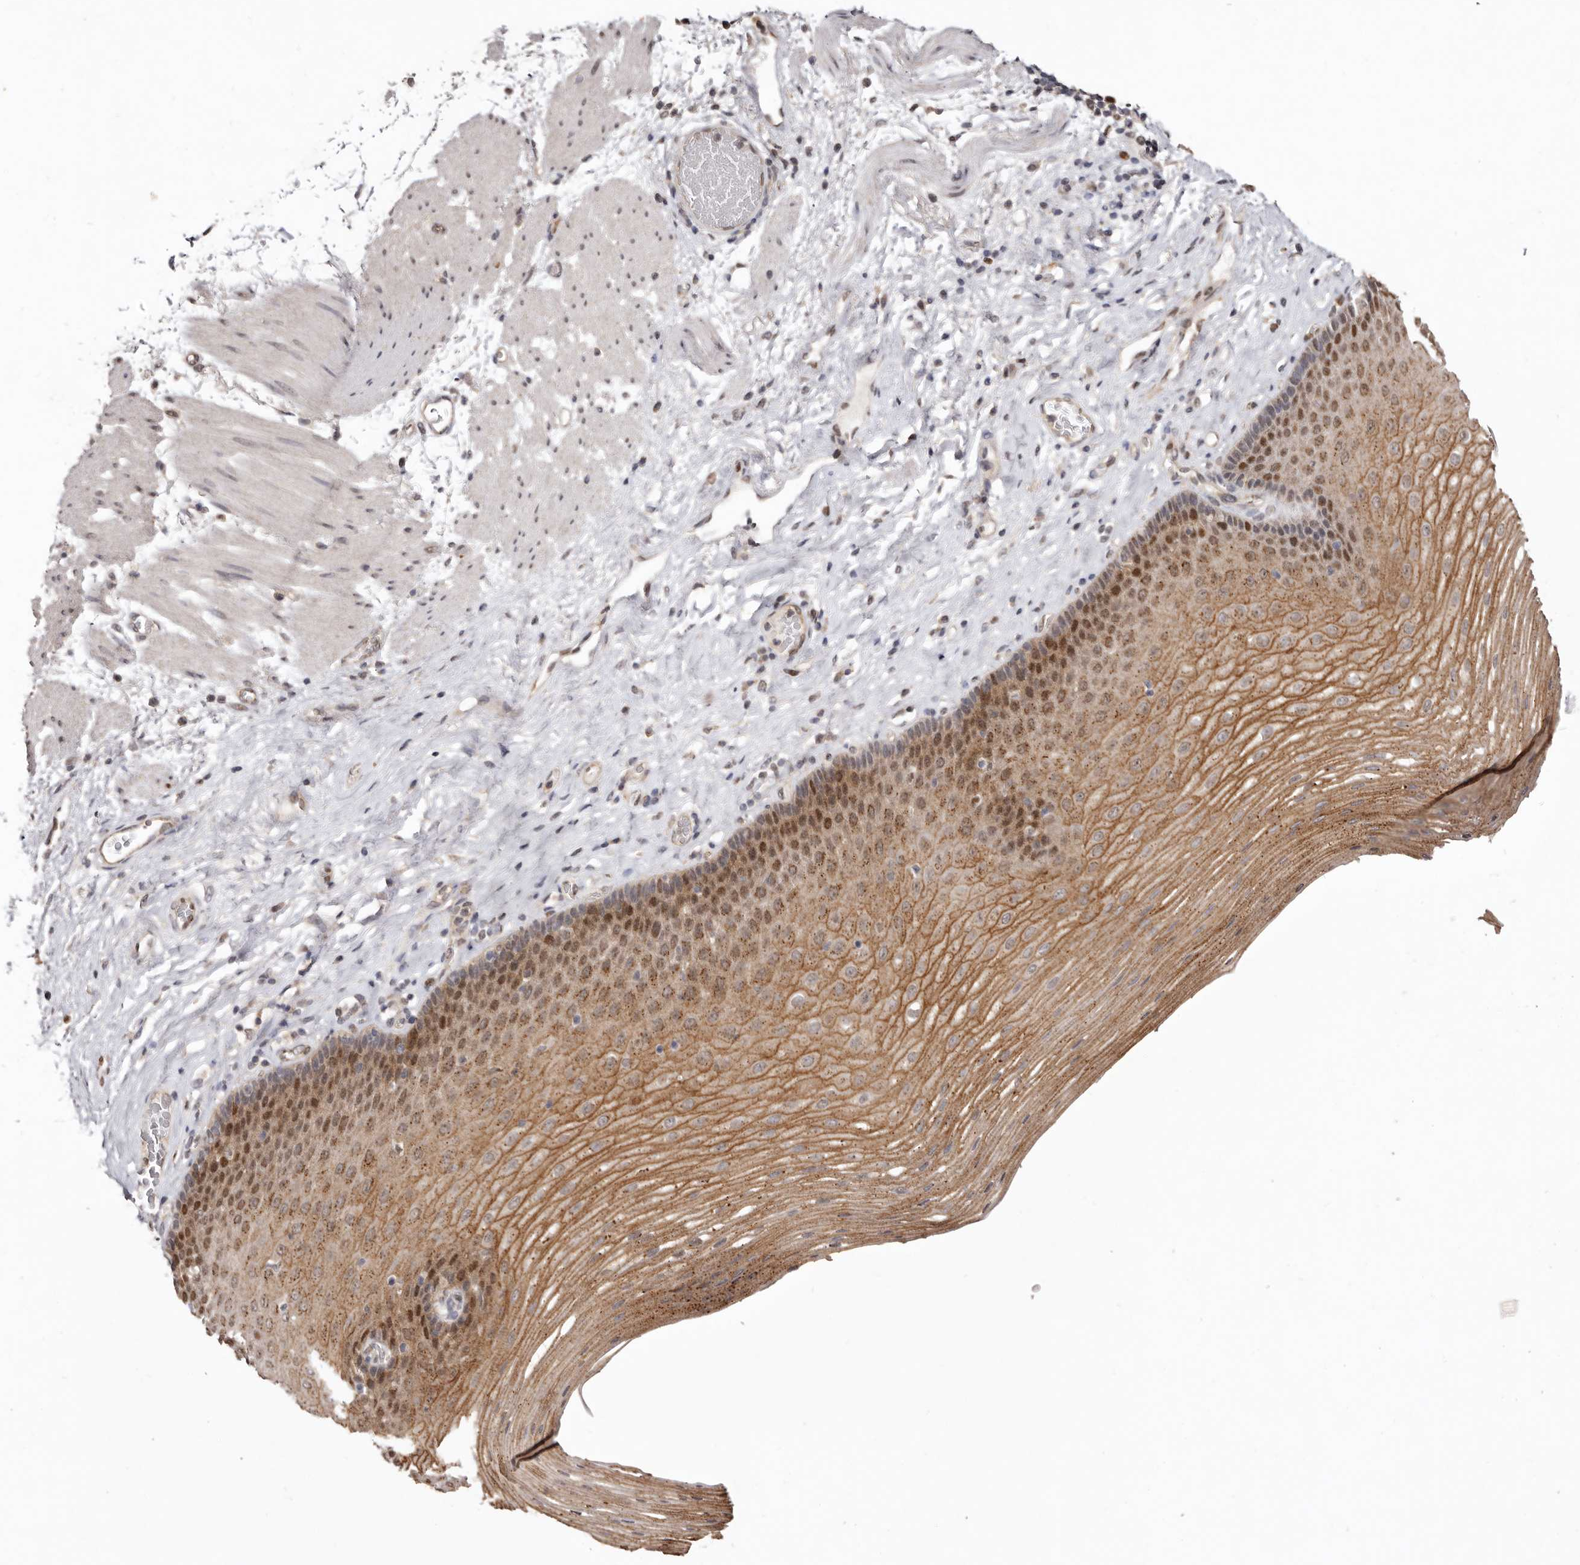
{"staining": {"intensity": "moderate", "quantity": "25%-75%", "location": "cytoplasmic/membranous,nuclear"}, "tissue": "esophagus", "cell_type": "Squamous epithelial cells", "image_type": "normal", "snomed": [{"axis": "morphology", "description": "Normal tissue, NOS"}, {"axis": "topography", "description": "Esophagus"}], "caption": "Protein analysis of normal esophagus exhibits moderate cytoplasmic/membranous,nuclear staining in approximately 25%-75% of squamous epithelial cells. Nuclei are stained in blue.", "gene": "NOTCH1", "patient": {"sex": "male", "age": 62}}